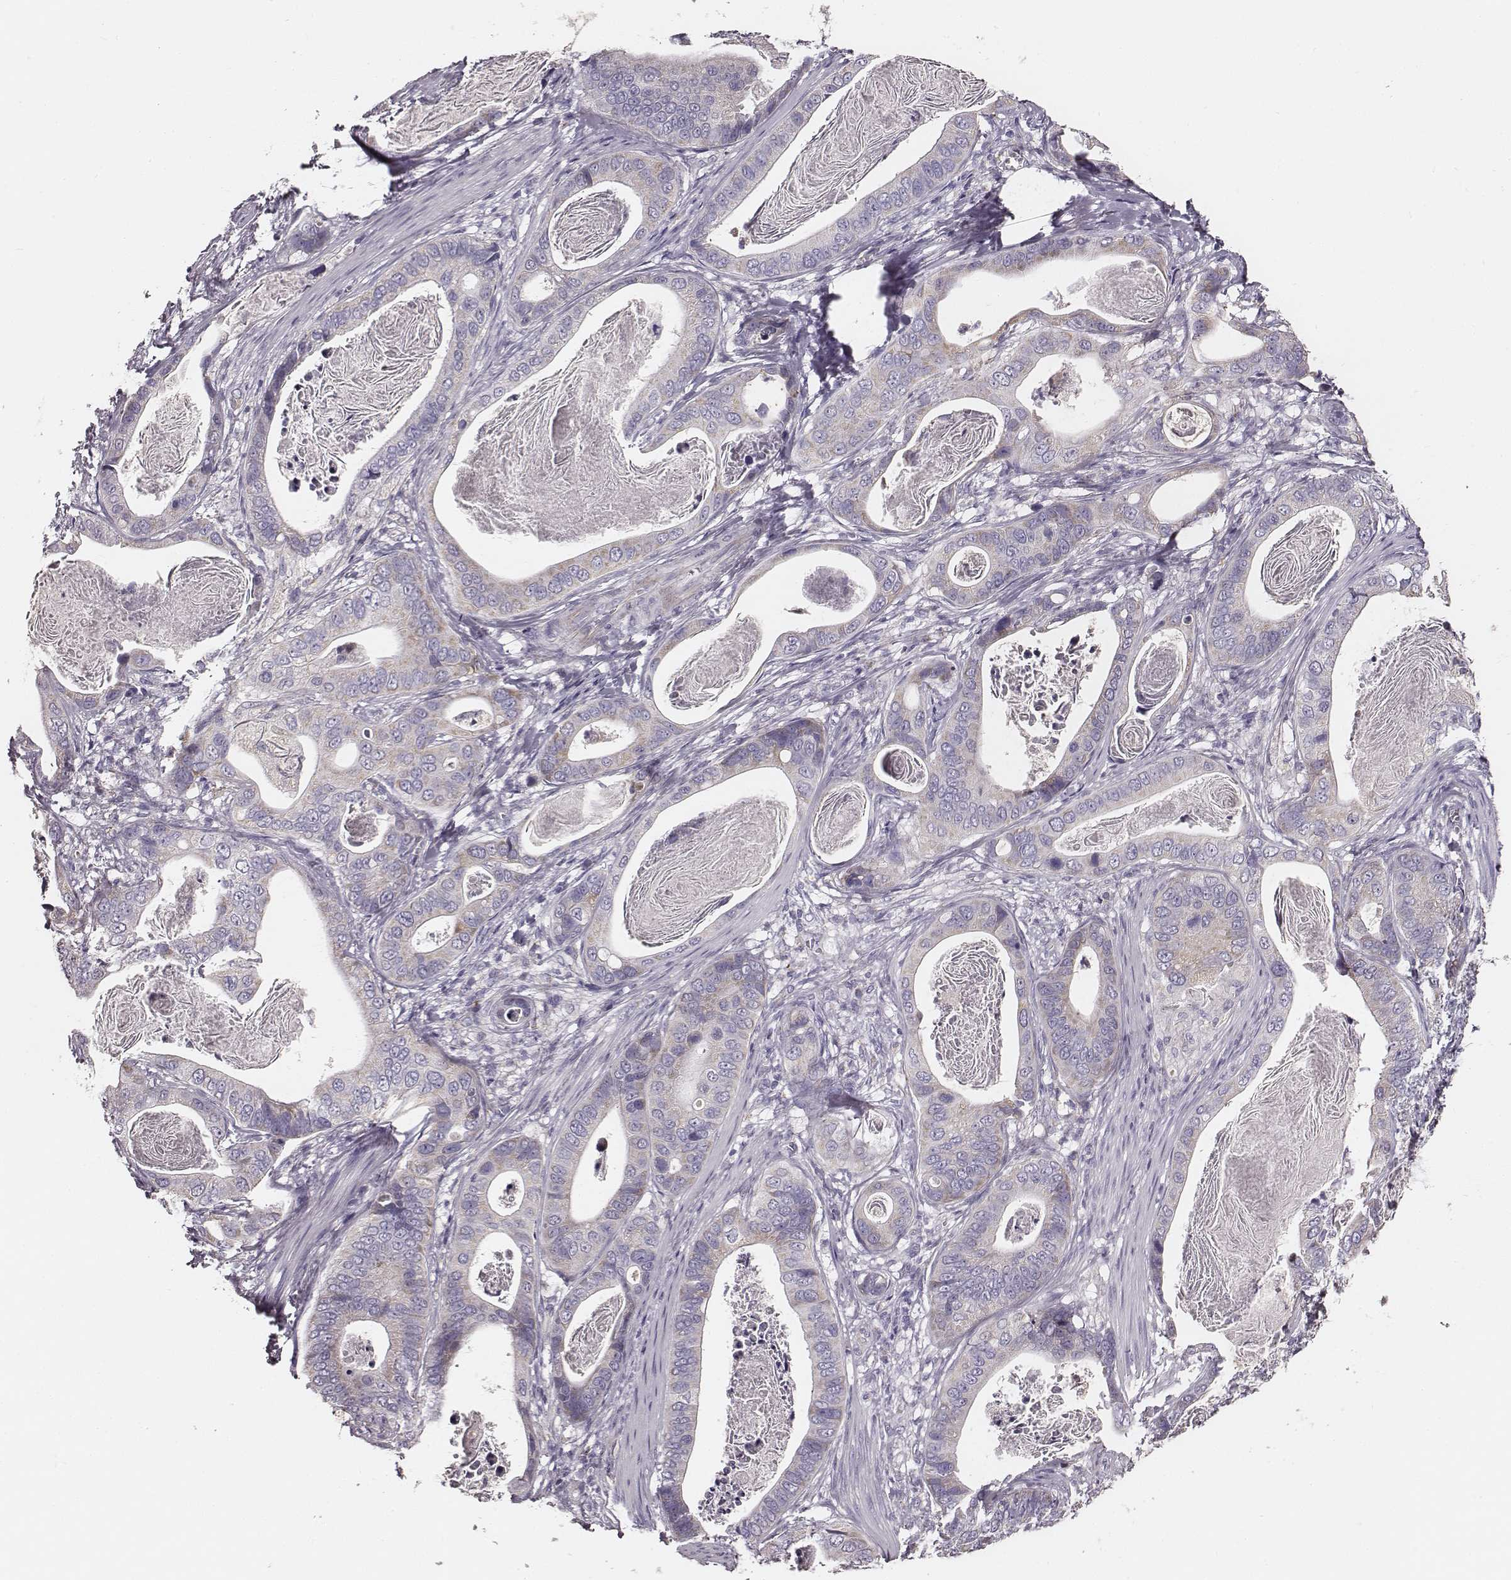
{"staining": {"intensity": "negative", "quantity": "none", "location": "none"}, "tissue": "stomach cancer", "cell_type": "Tumor cells", "image_type": "cancer", "snomed": [{"axis": "morphology", "description": "Adenocarcinoma, NOS"}, {"axis": "topography", "description": "Stomach"}], "caption": "Stomach cancer (adenocarcinoma) stained for a protein using IHC shows no staining tumor cells.", "gene": "UBL4B", "patient": {"sex": "male", "age": 84}}